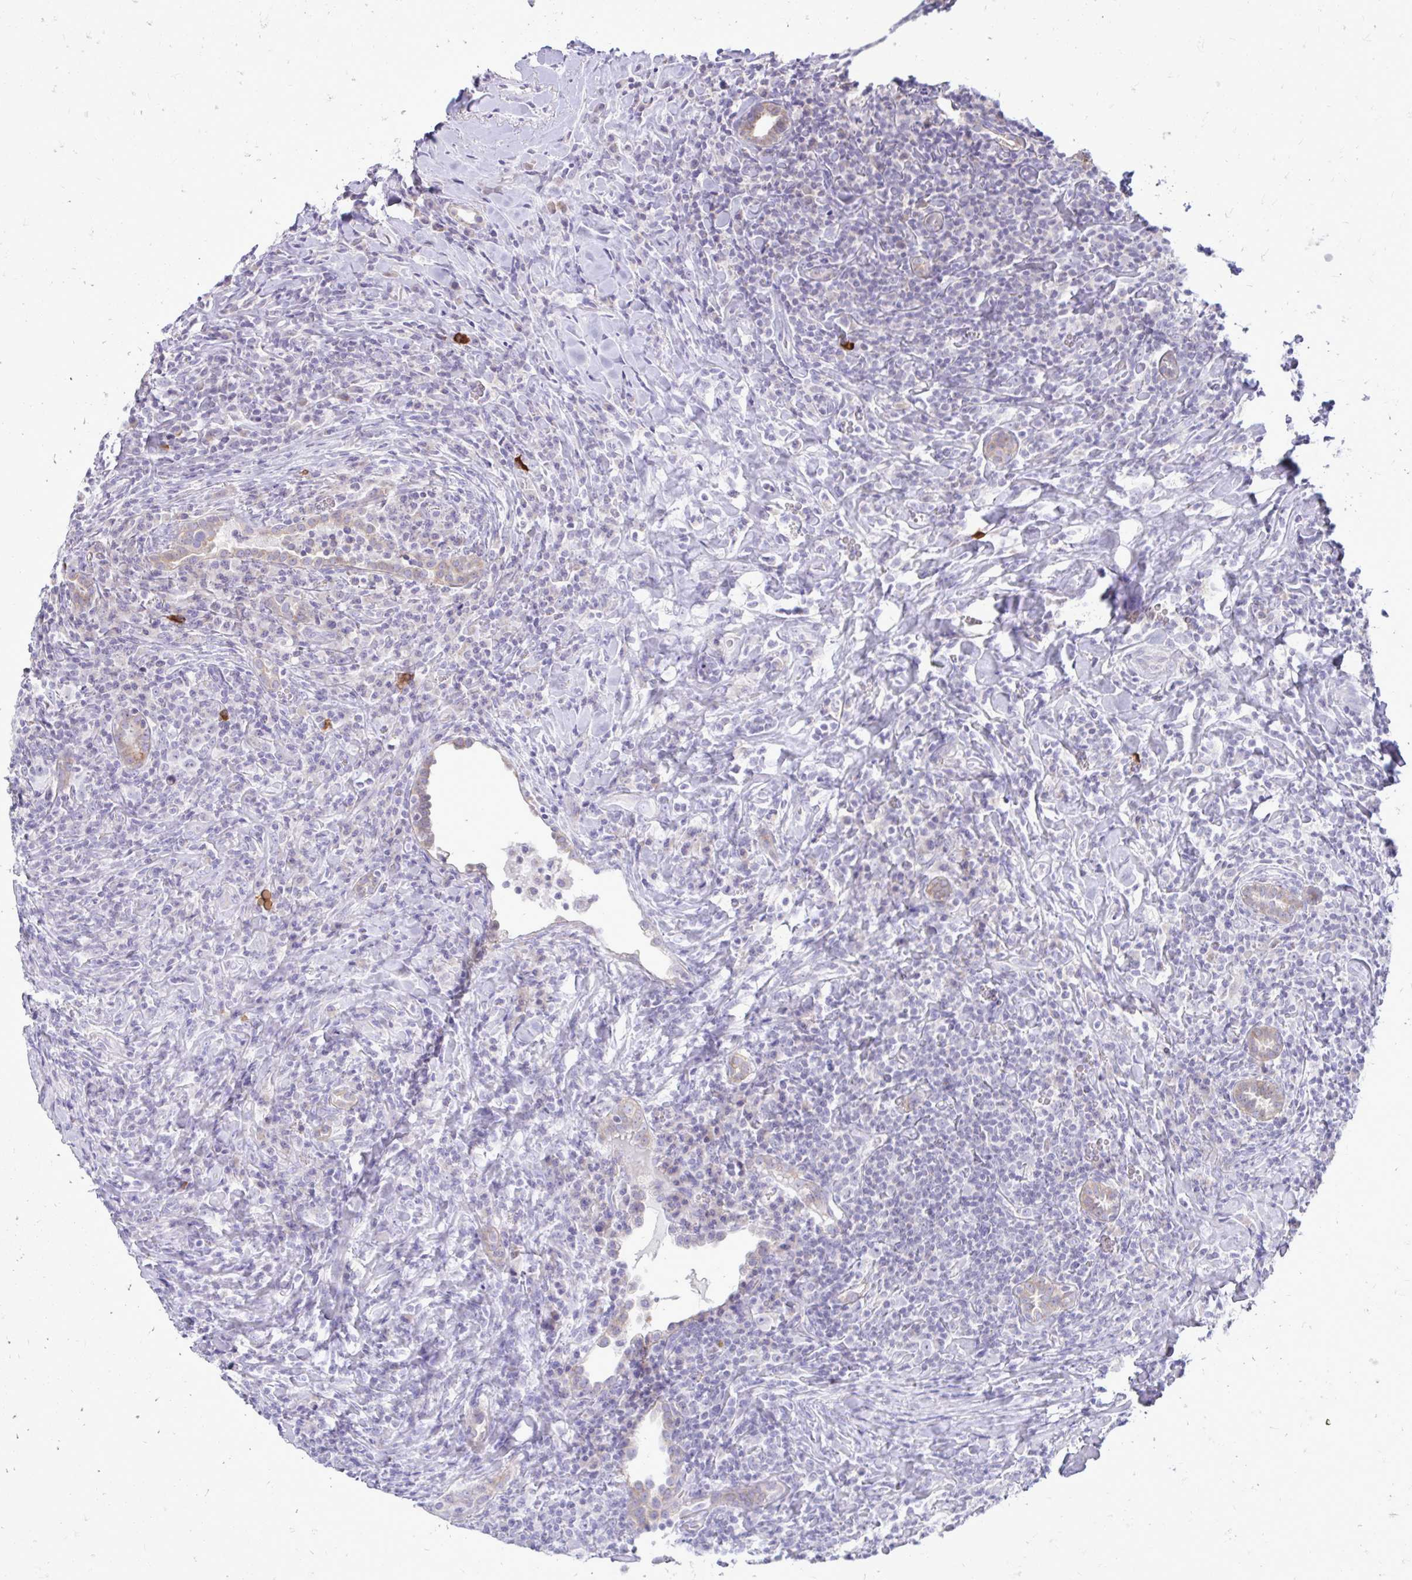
{"staining": {"intensity": "negative", "quantity": "none", "location": "none"}, "tissue": "lymphoma", "cell_type": "Tumor cells", "image_type": "cancer", "snomed": [{"axis": "morphology", "description": "Hodgkin's disease, NOS"}, {"axis": "topography", "description": "Lung"}], "caption": "Lymphoma stained for a protein using IHC reveals no positivity tumor cells.", "gene": "SPTBN2", "patient": {"sex": "male", "age": 17}}